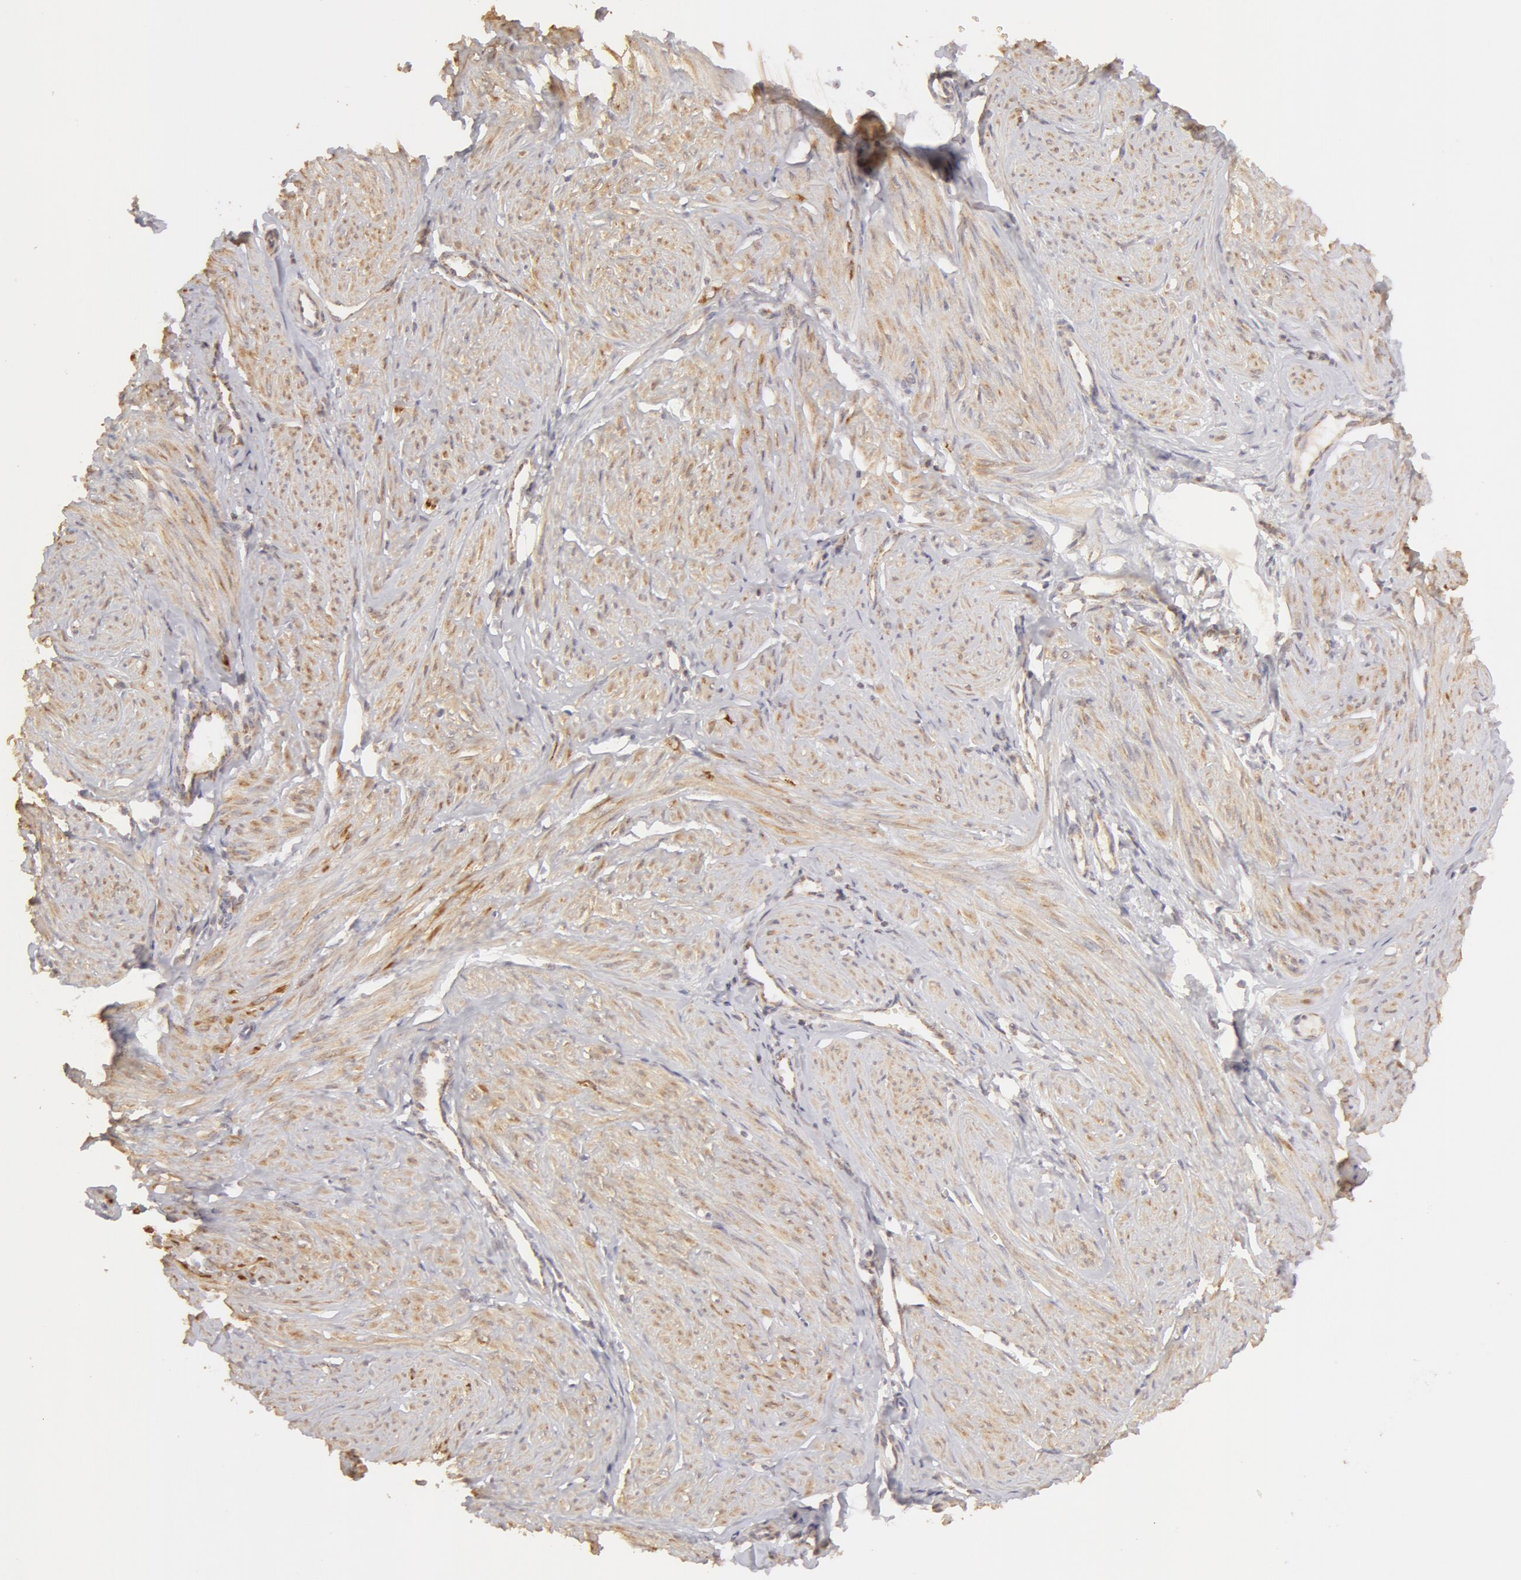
{"staining": {"intensity": "negative", "quantity": "none", "location": "none"}, "tissue": "smooth muscle", "cell_type": "Smooth muscle cells", "image_type": "normal", "snomed": [{"axis": "morphology", "description": "Normal tissue, NOS"}, {"axis": "topography", "description": "Uterus"}], "caption": "This is an IHC image of normal smooth muscle. There is no positivity in smooth muscle cells.", "gene": "ADPRH", "patient": {"sex": "female", "age": 45}}